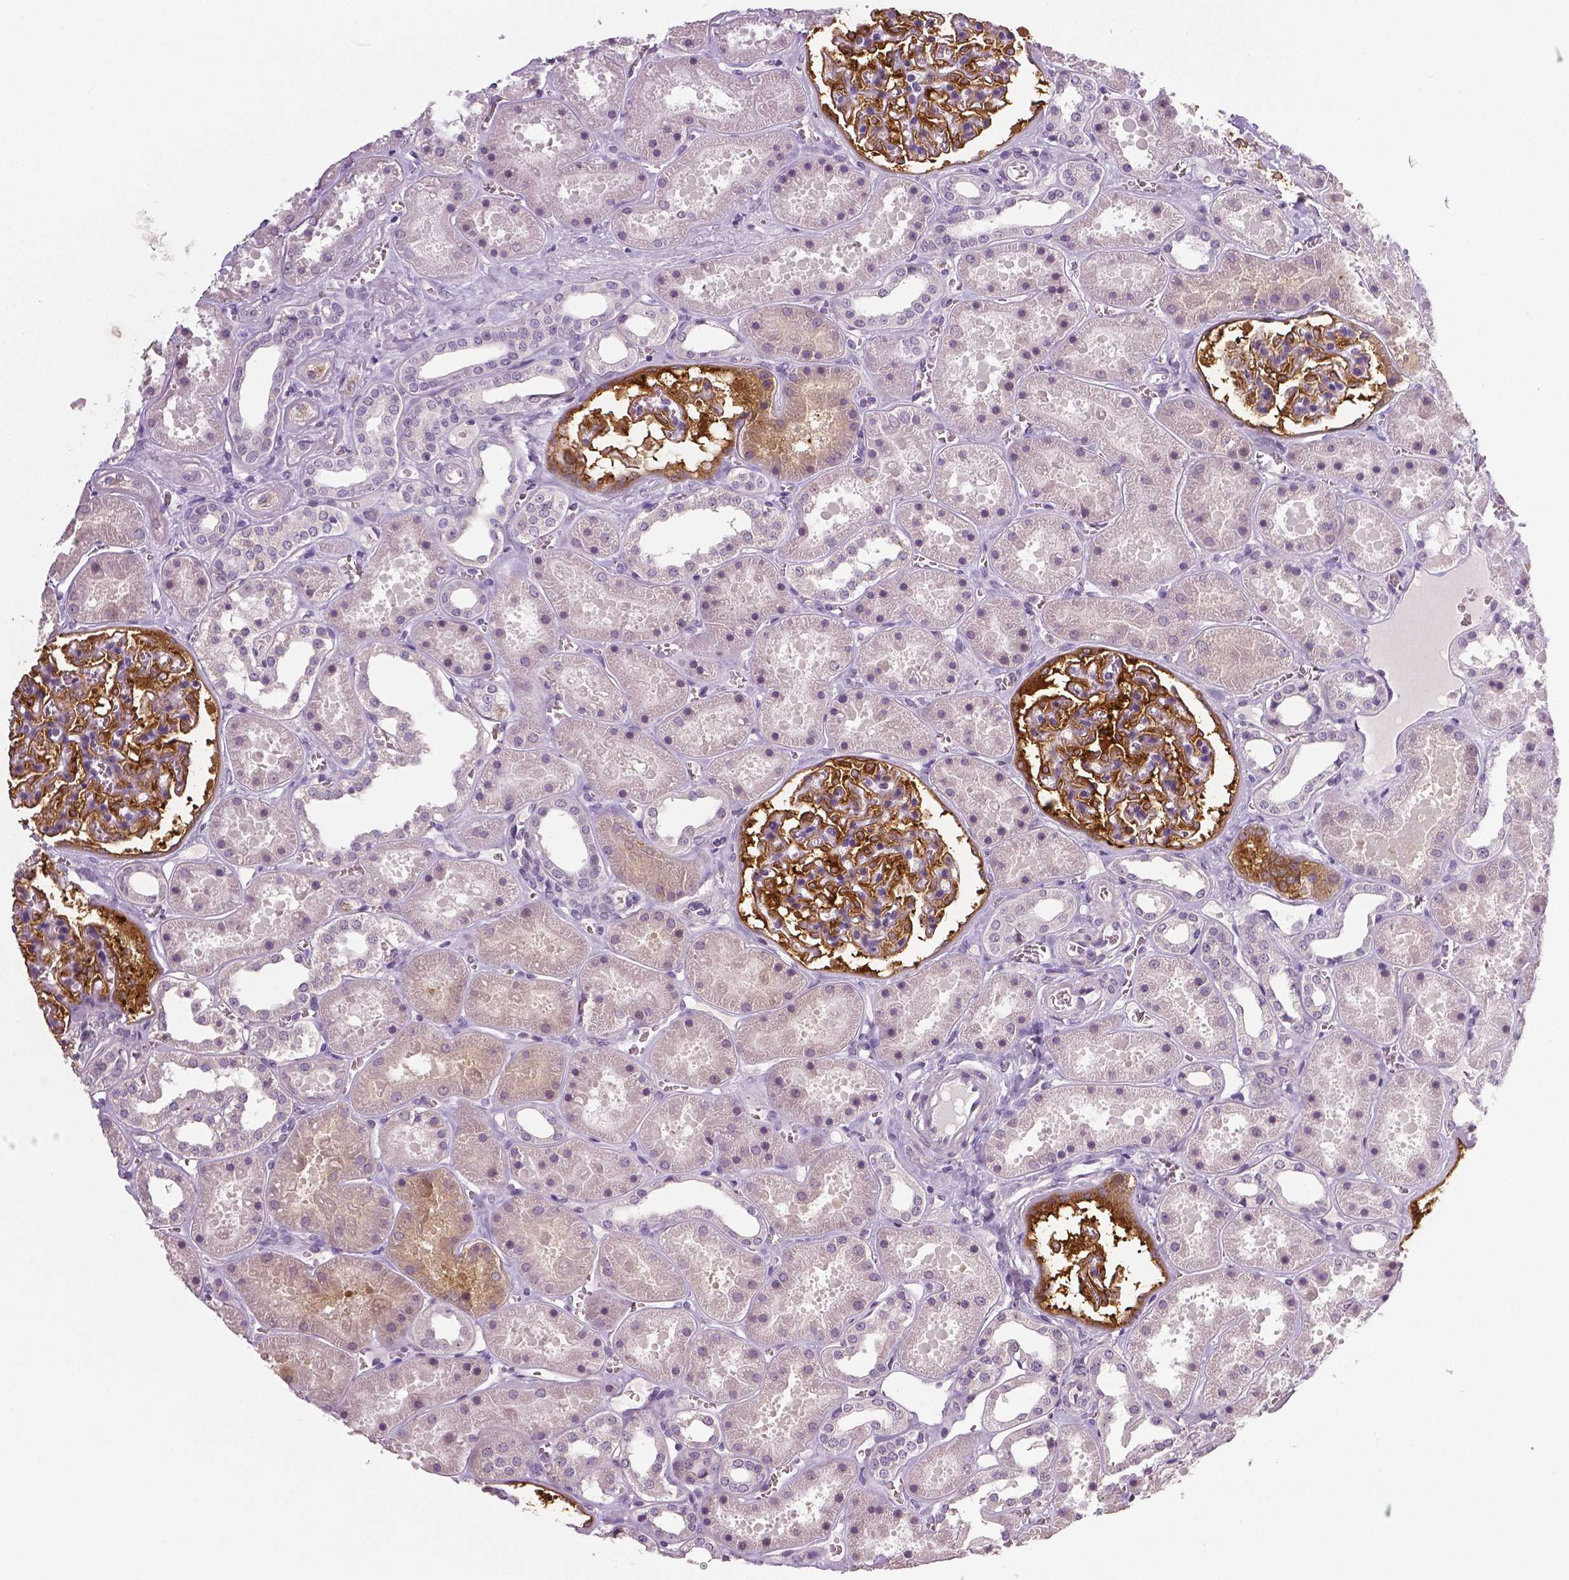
{"staining": {"intensity": "strong", "quantity": ">75%", "location": "cytoplasmic/membranous"}, "tissue": "kidney", "cell_type": "Cells in glomeruli", "image_type": "normal", "snomed": [{"axis": "morphology", "description": "Normal tissue, NOS"}, {"axis": "topography", "description": "Kidney"}], "caption": "Immunohistochemistry (IHC) micrograph of benign kidney: human kidney stained using immunohistochemistry (IHC) shows high levels of strong protein expression localized specifically in the cytoplasmic/membranous of cells in glomeruli, appearing as a cytoplasmic/membranous brown color.", "gene": "NECAB1", "patient": {"sex": "female", "age": 41}}